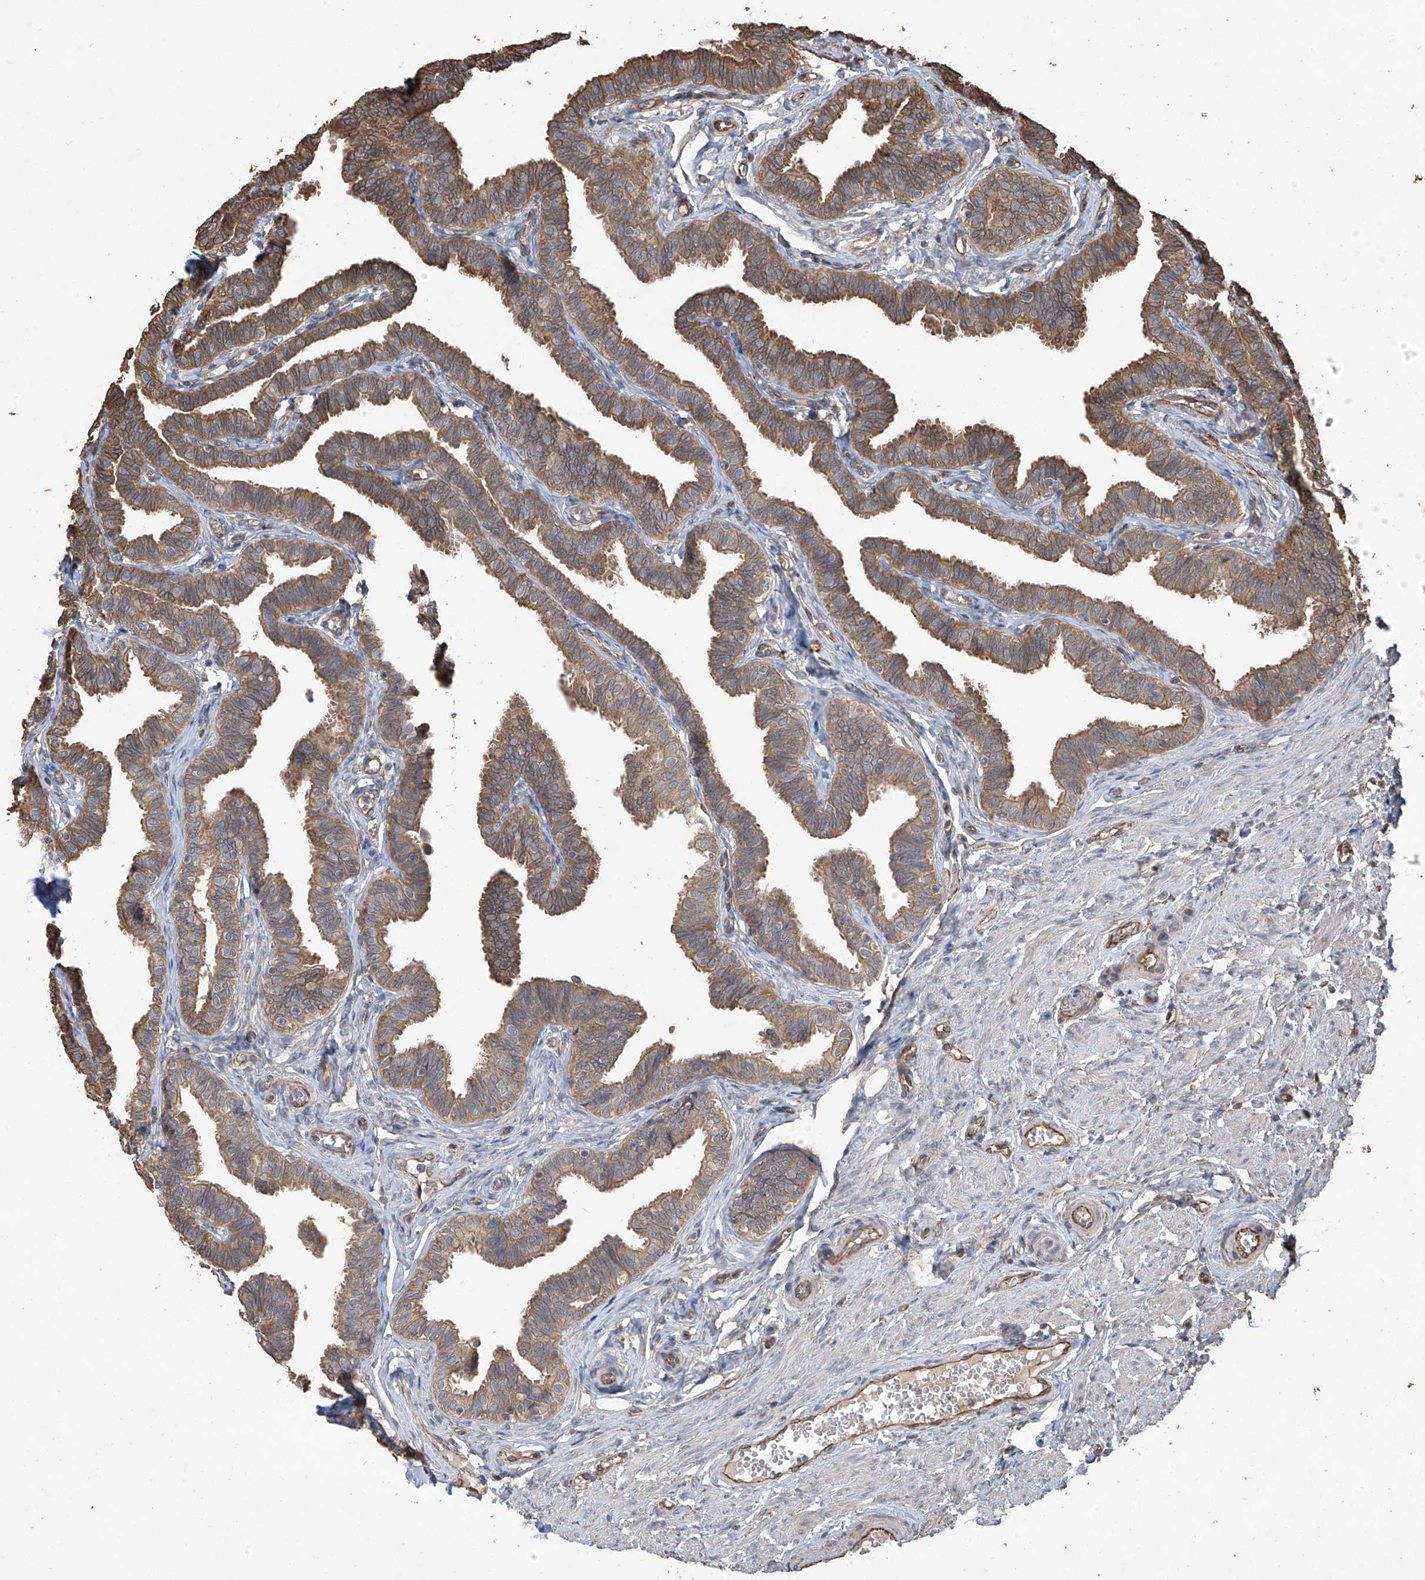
{"staining": {"intensity": "moderate", "quantity": ">75%", "location": "cytoplasmic/membranous"}, "tissue": "fallopian tube", "cell_type": "Glandular cells", "image_type": "normal", "snomed": [{"axis": "morphology", "description": "Normal tissue, NOS"}, {"axis": "topography", "description": "Fallopian tube"}, {"axis": "topography", "description": "Ovary"}], "caption": "This image exhibits benign fallopian tube stained with immunohistochemistry to label a protein in brown. The cytoplasmic/membranous of glandular cells show moderate positivity for the protein. Nuclei are counter-stained blue.", "gene": "AGBL5", "patient": {"sex": "female", "age": 23}}